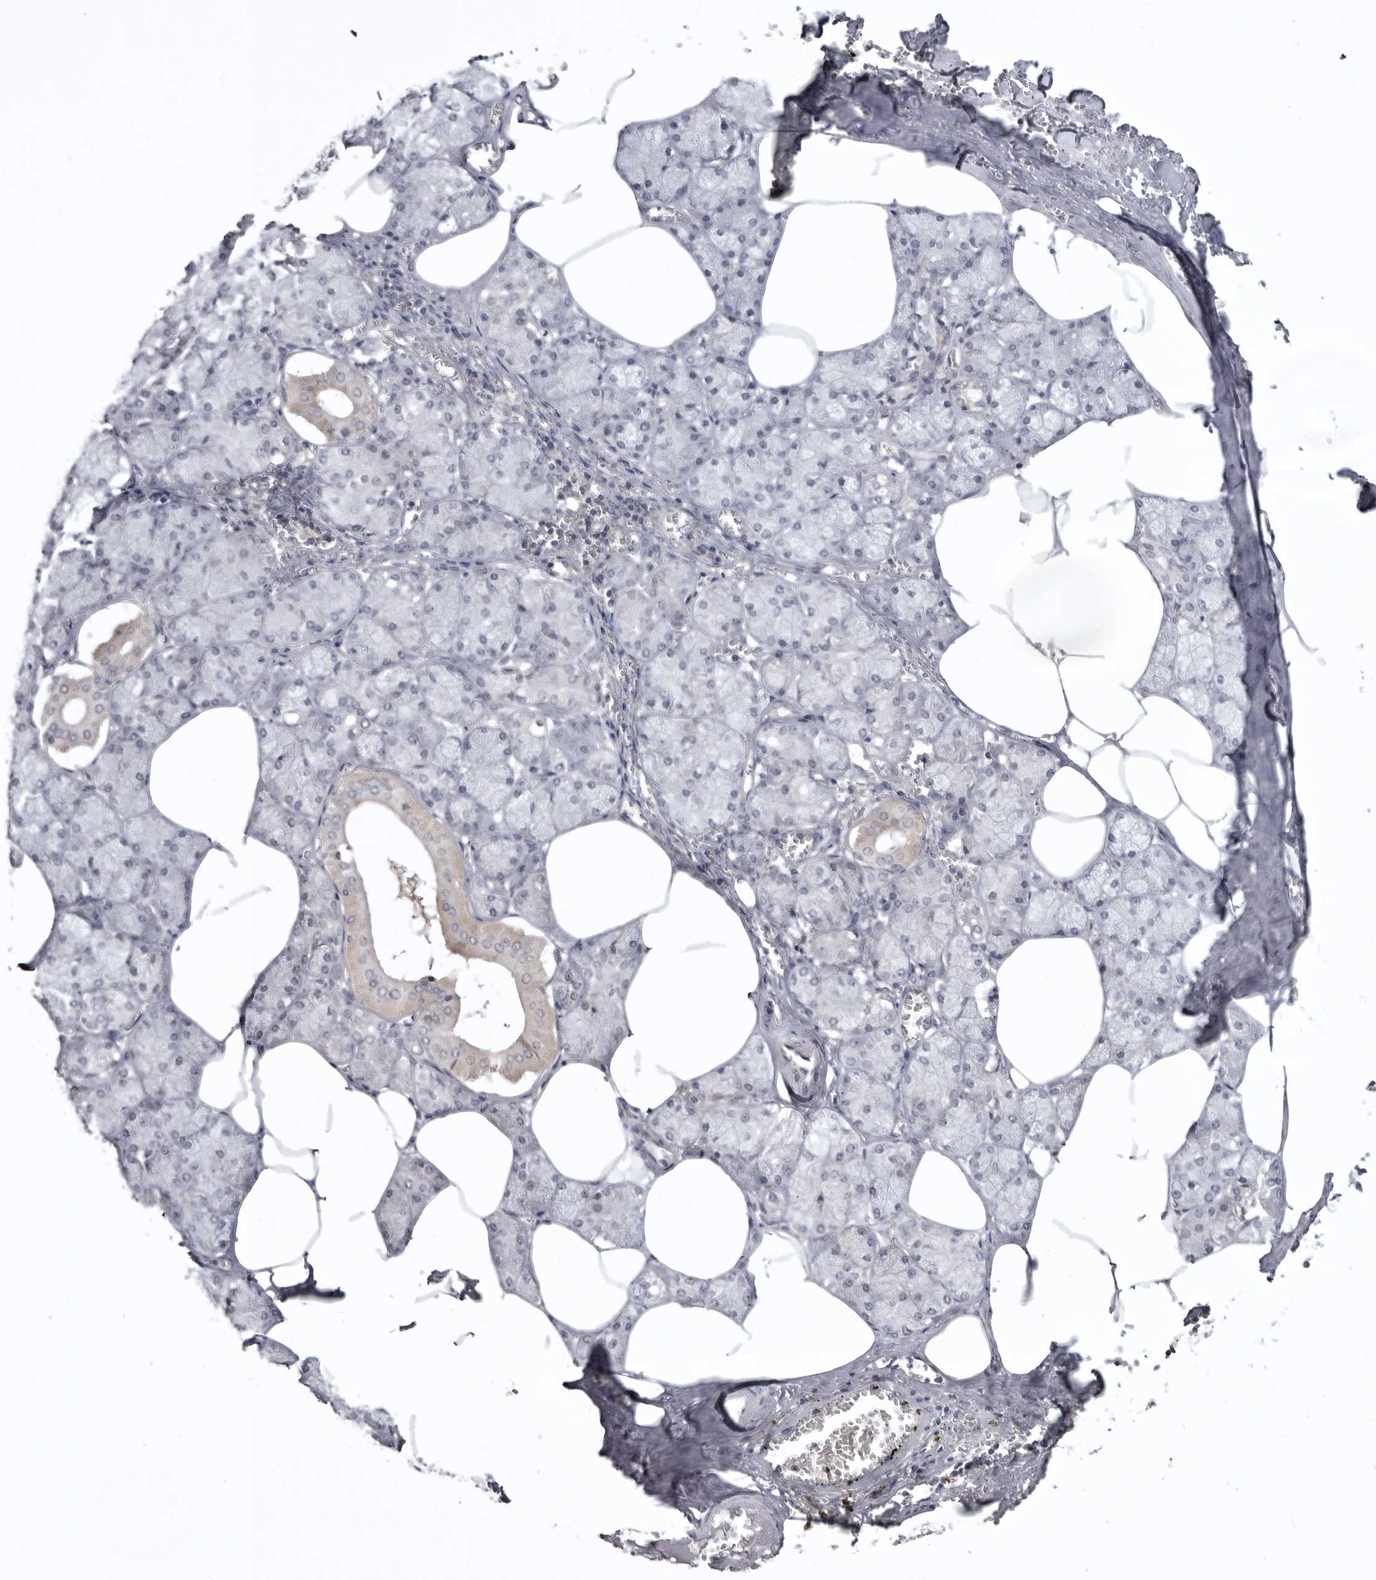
{"staining": {"intensity": "weak", "quantity": "25%-75%", "location": "cytoplasmic/membranous"}, "tissue": "salivary gland", "cell_type": "Glandular cells", "image_type": "normal", "snomed": [{"axis": "morphology", "description": "Normal tissue, NOS"}, {"axis": "topography", "description": "Salivary gland"}], "caption": "Immunohistochemistry (DAB (3,3'-diaminobenzidine)) staining of benign human salivary gland displays weak cytoplasmic/membranous protein staining in approximately 25%-75% of glandular cells. (Stains: DAB in brown, nuclei in blue, Microscopy: brightfield microscopy at high magnification).", "gene": "USP43", "patient": {"sex": "male", "age": 62}}